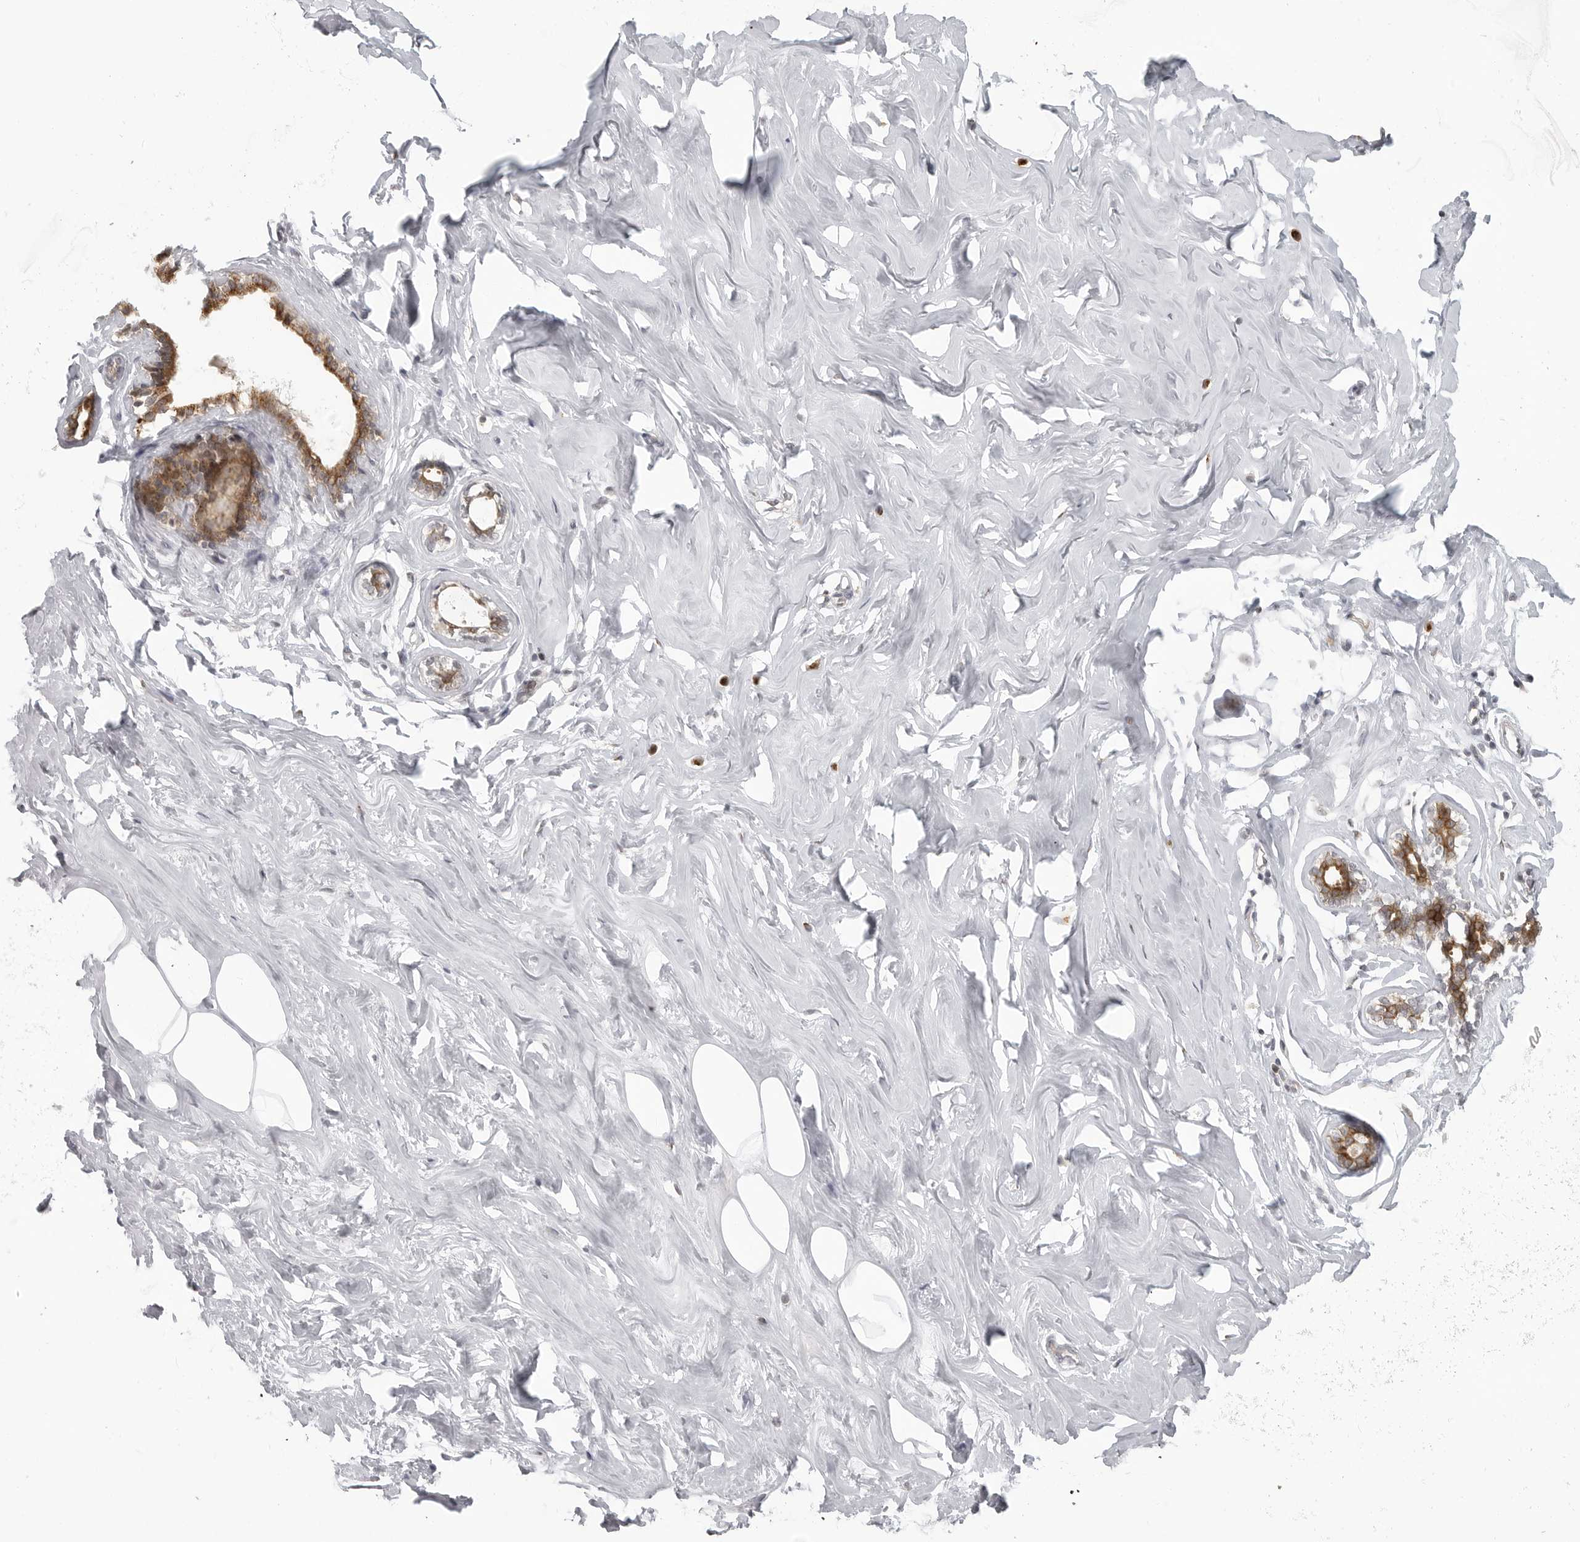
{"staining": {"intensity": "negative", "quantity": "none", "location": "none"}, "tissue": "adipose tissue", "cell_type": "Adipocytes", "image_type": "normal", "snomed": [{"axis": "morphology", "description": "Normal tissue, NOS"}, {"axis": "morphology", "description": "Fibrosis, NOS"}, {"axis": "topography", "description": "Breast"}, {"axis": "topography", "description": "Adipose tissue"}], "caption": "Photomicrograph shows no protein positivity in adipocytes of benign adipose tissue.", "gene": "COPA", "patient": {"sex": "female", "age": 39}}